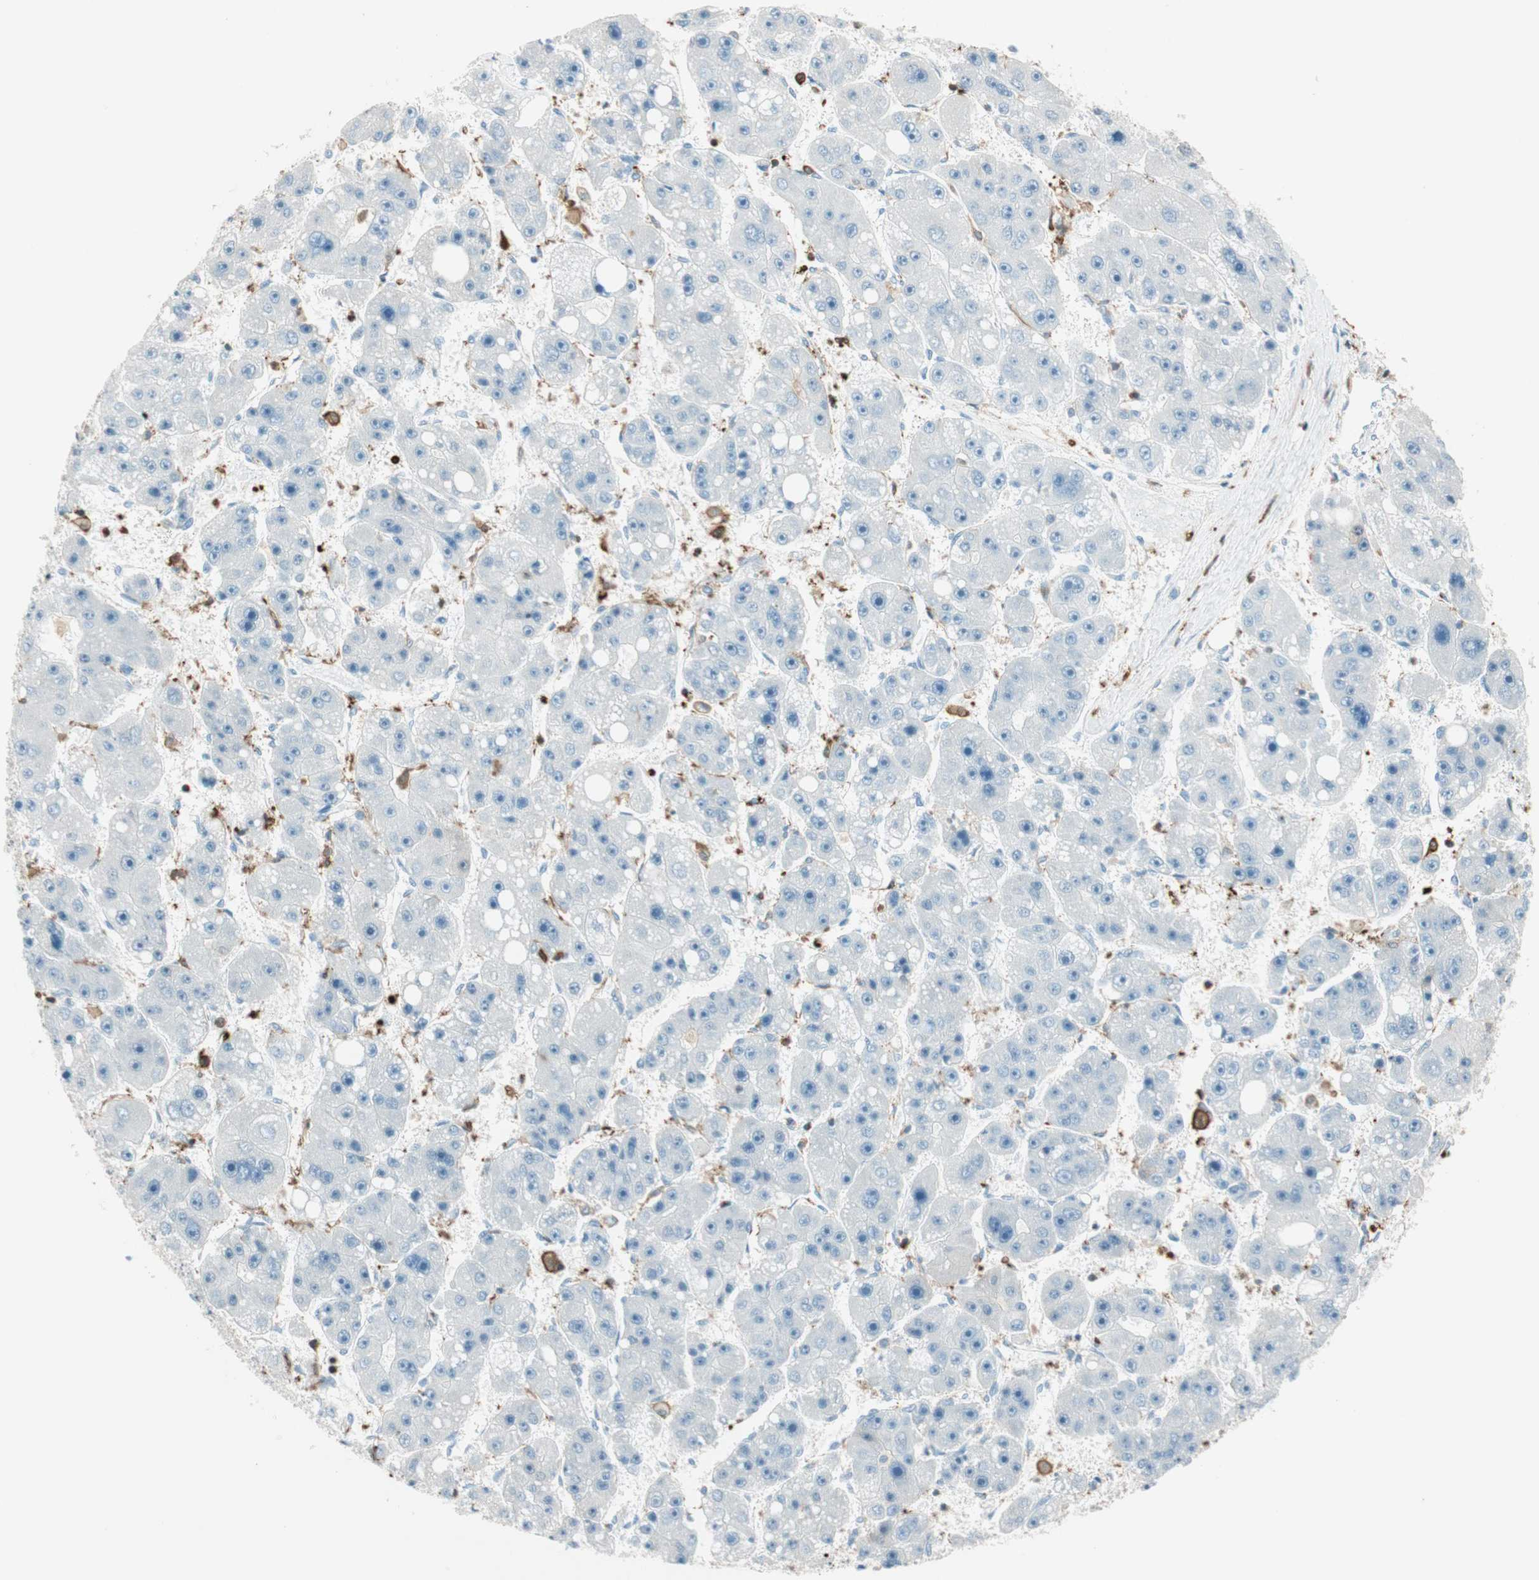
{"staining": {"intensity": "negative", "quantity": "none", "location": "none"}, "tissue": "liver cancer", "cell_type": "Tumor cells", "image_type": "cancer", "snomed": [{"axis": "morphology", "description": "Carcinoma, Hepatocellular, NOS"}, {"axis": "topography", "description": "Liver"}], "caption": "This is an immunohistochemistry (IHC) histopathology image of liver cancer. There is no positivity in tumor cells.", "gene": "HPGD", "patient": {"sex": "female", "age": 61}}